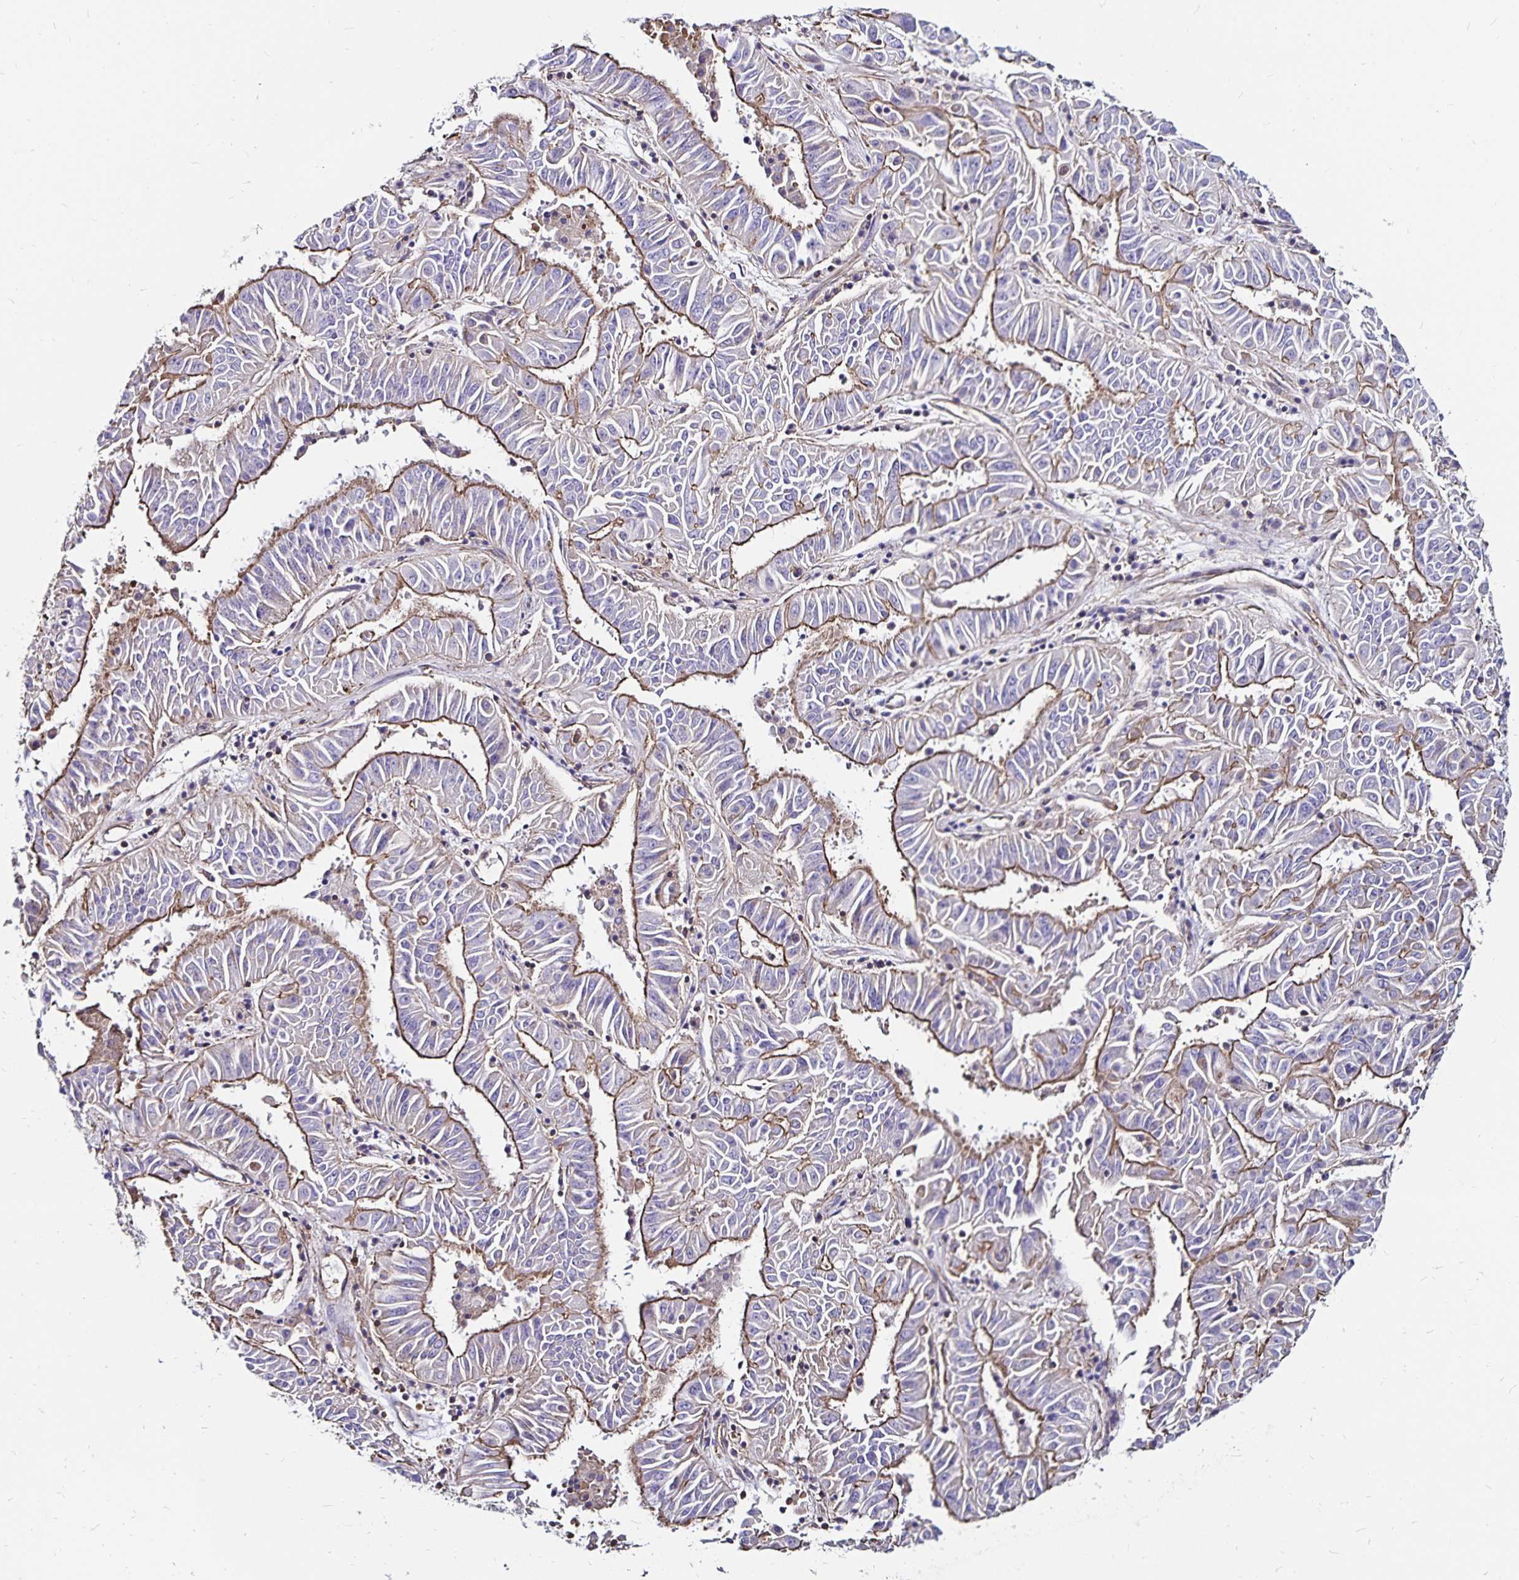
{"staining": {"intensity": "moderate", "quantity": "25%-75%", "location": "cytoplasmic/membranous"}, "tissue": "pancreatic cancer", "cell_type": "Tumor cells", "image_type": "cancer", "snomed": [{"axis": "morphology", "description": "Adenocarcinoma, NOS"}, {"axis": "topography", "description": "Pancreas"}], "caption": "This photomicrograph displays pancreatic cancer stained with immunohistochemistry to label a protein in brown. The cytoplasmic/membranous of tumor cells show moderate positivity for the protein. Nuclei are counter-stained blue.", "gene": "RPRML", "patient": {"sex": "male", "age": 63}}